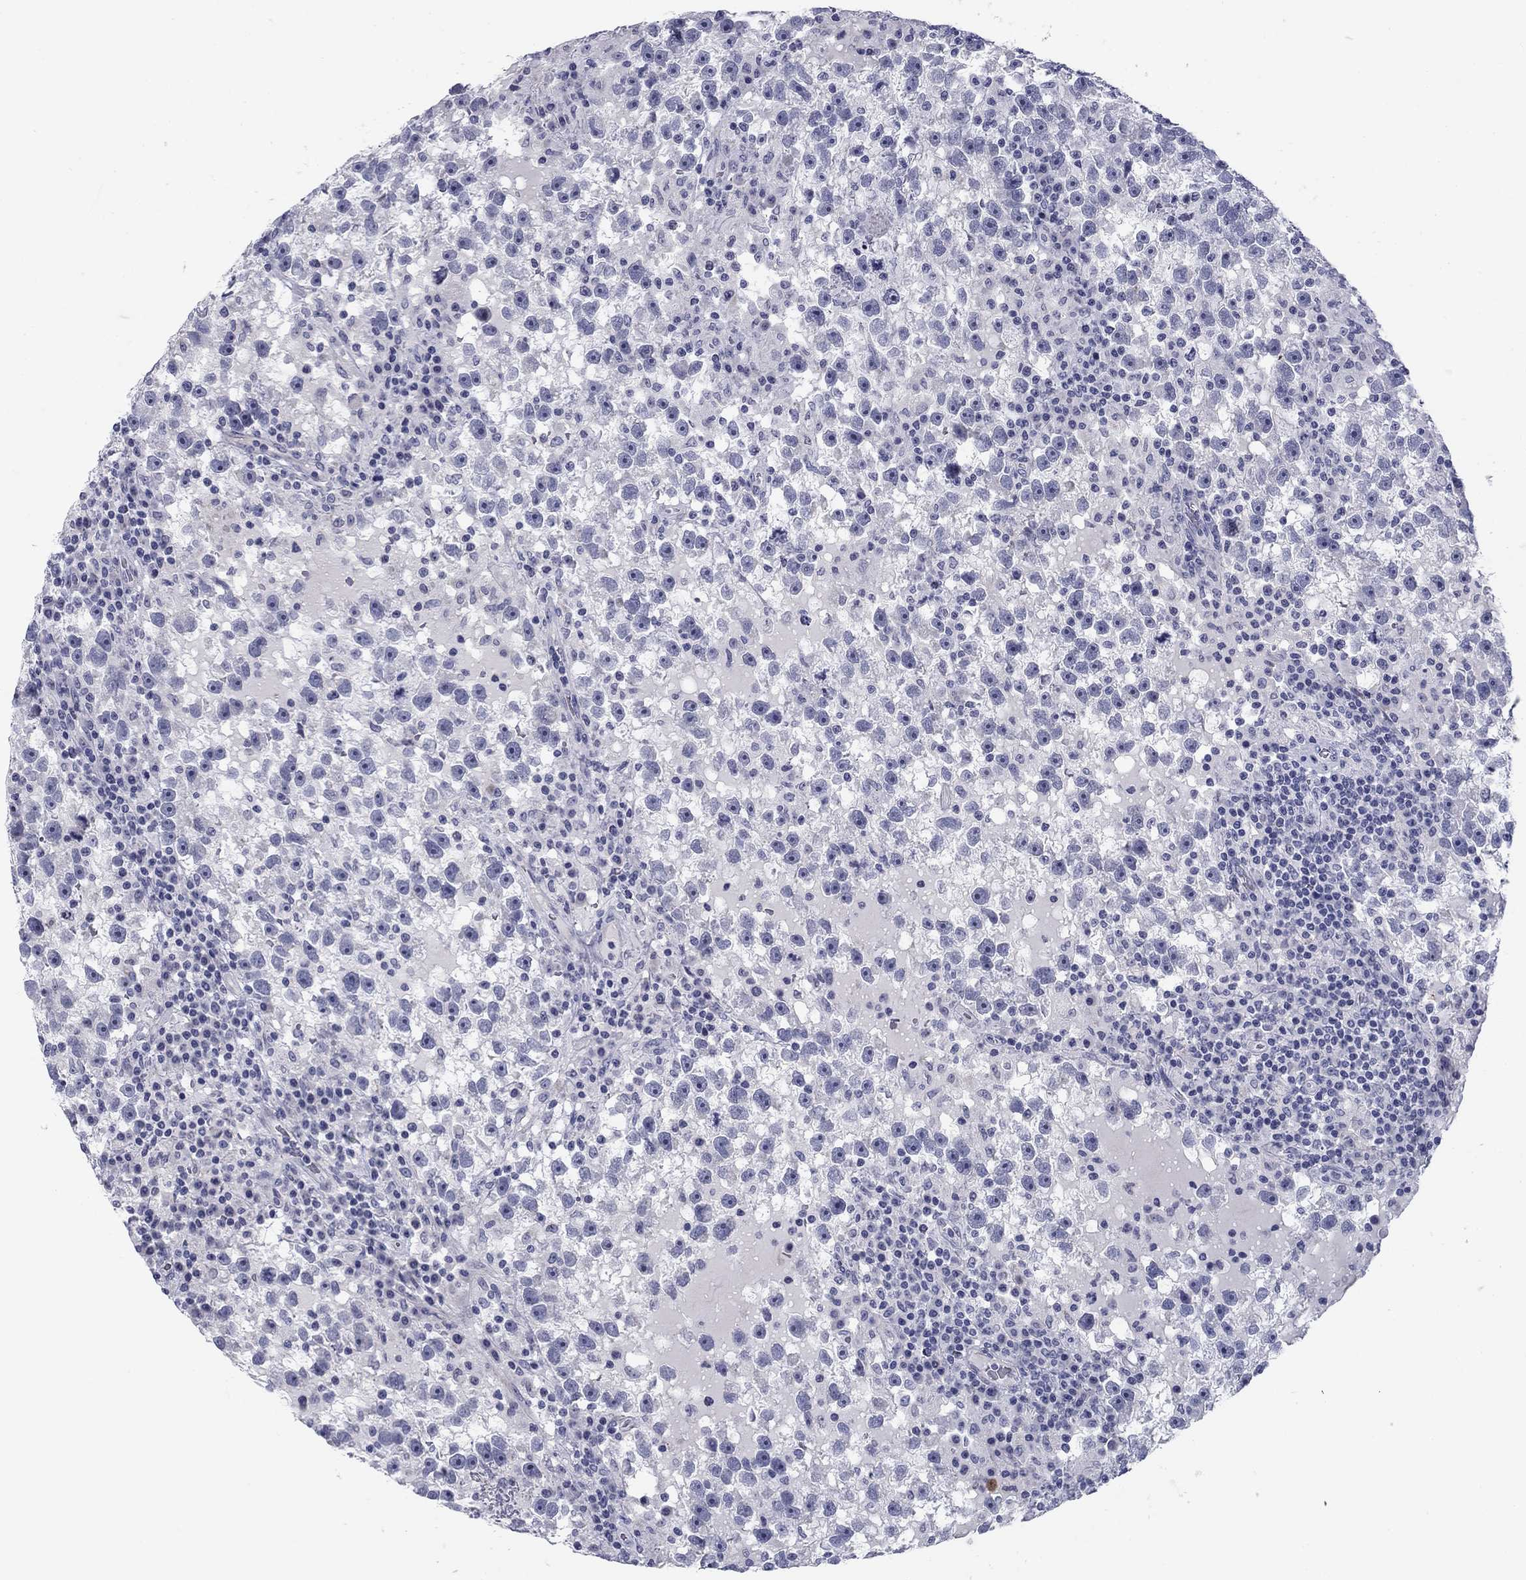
{"staining": {"intensity": "negative", "quantity": "none", "location": "none"}, "tissue": "testis cancer", "cell_type": "Tumor cells", "image_type": "cancer", "snomed": [{"axis": "morphology", "description": "Seminoma, NOS"}, {"axis": "topography", "description": "Testis"}], "caption": "This is a photomicrograph of immunohistochemistry (IHC) staining of testis cancer (seminoma), which shows no expression in tumor cells. The staining is performed using DAB (3,3'-diaminobenzidine) brown chromogen with nuclei counter-stained in using hematoxylin.", "gene": "PRPH", "patient": {"sex": "male", "age": 47}}